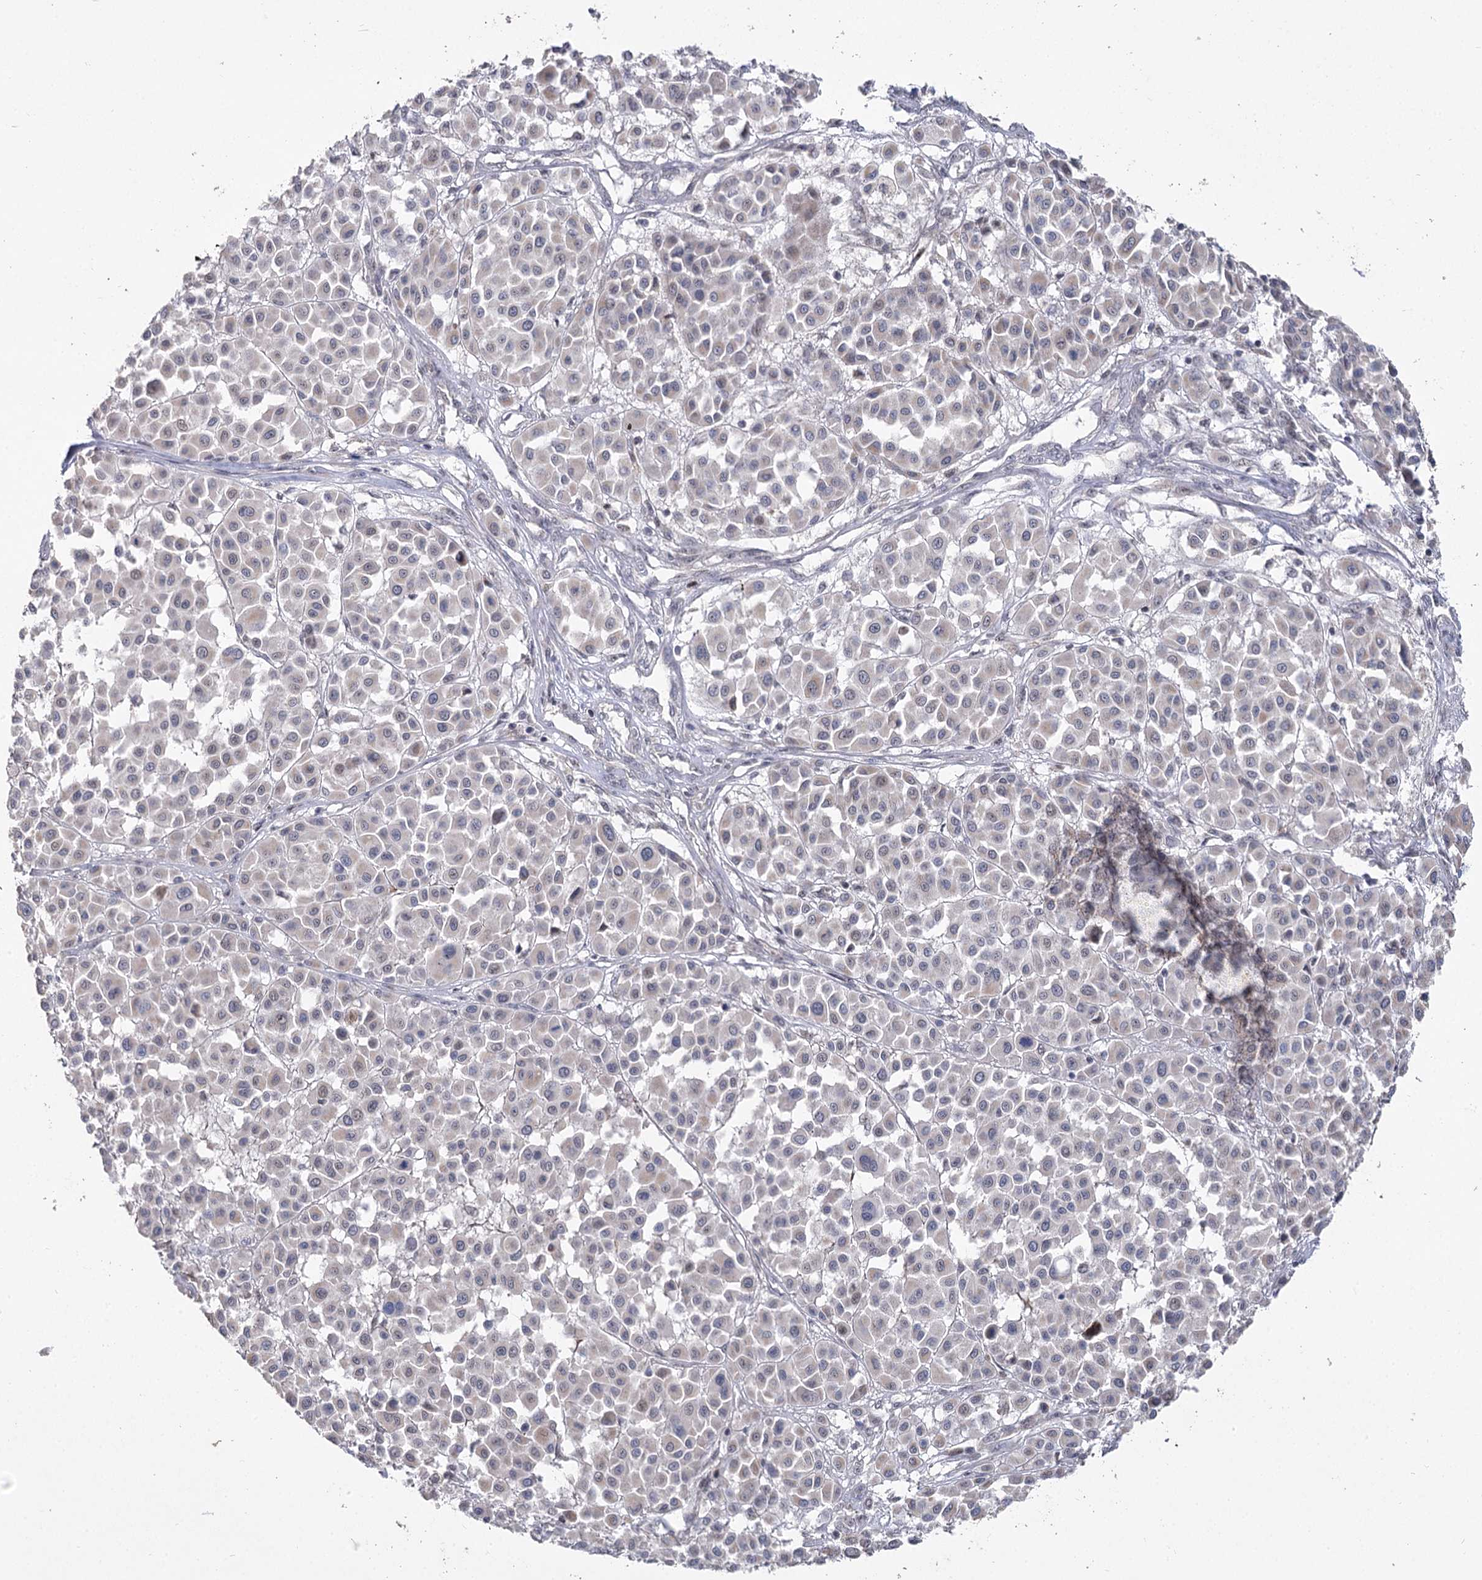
{"staining": {"intensity": "weak", "quantity": "<25%", "location": "cytoplasmic/membranous"}, "tissue": "melanoma", "cell_type": "Tumor cells", "image_type": "cancer", "snomed": [{"axis": "morphology", "description": "Malignant melanoma, Metastatic site"}, {"axis": "topography", "description": "Soft tissue"}], "caption": "An image of human malignant melanoma (metastatic site) is negative for staining in tumor cells.", "gene": "RUFY4", "patient": {"sex": "male", "age": 41}}